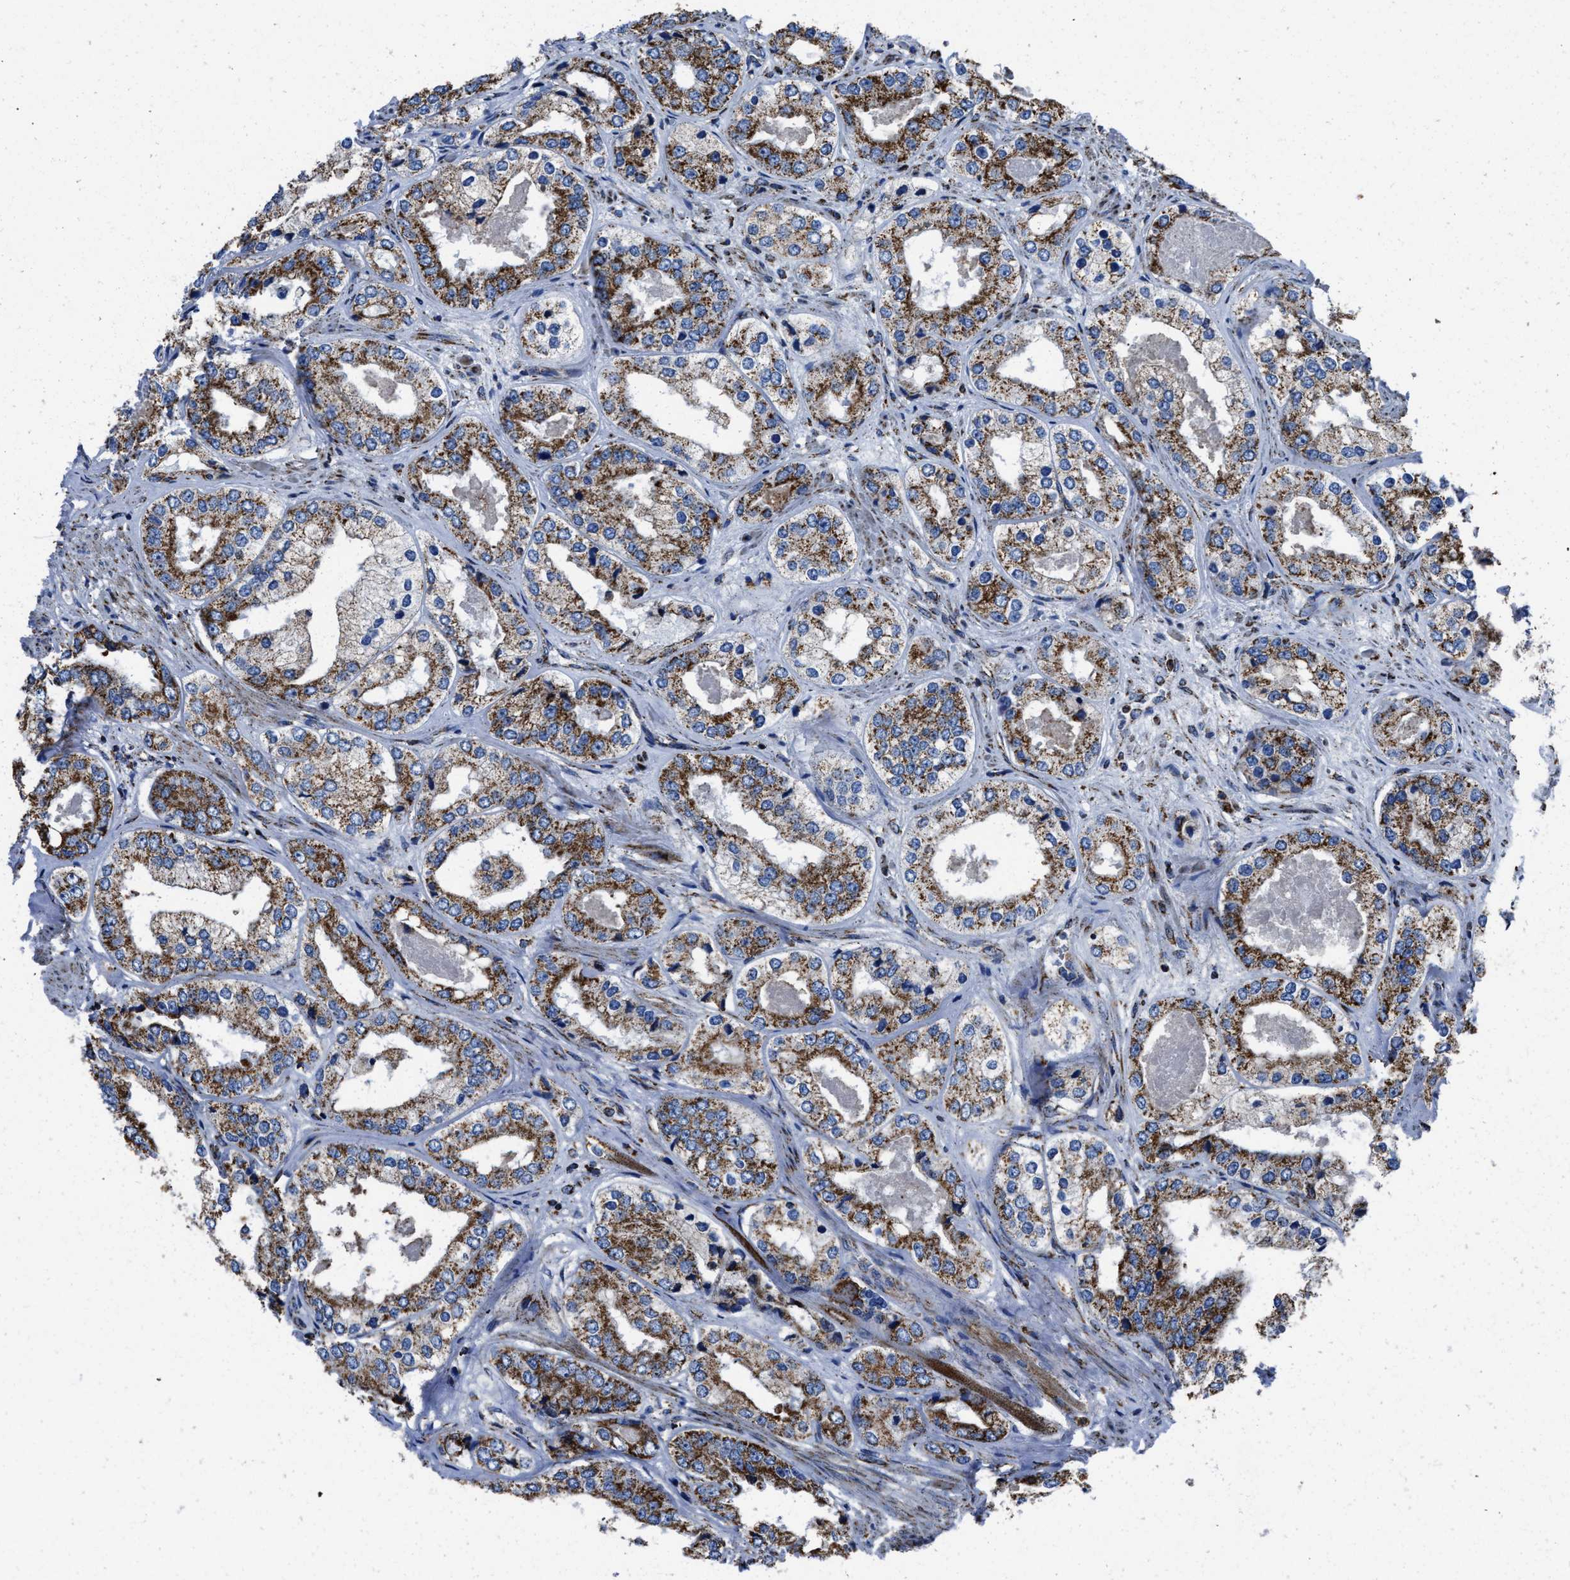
{"staining": {"intensity": "strong", "quantity": ">75%", "location": "cytoplasmic/membranous"}, "tissue": "prostate cancer", "cell_type": "Tumor cells", "image_type": "cancer", "snomed": [{"axis": "morphology", "description": "Adenocarcinoma, High grade"}, {"axis": "topography", "description": "Prostate"}], "caption": "Prostate cancer (high-grade adenocarcinoma) stained with a protein marker shows strong staining in tumor cells.", "gene": "NSD3", "patient": {"sex": "male", "age": 61}}